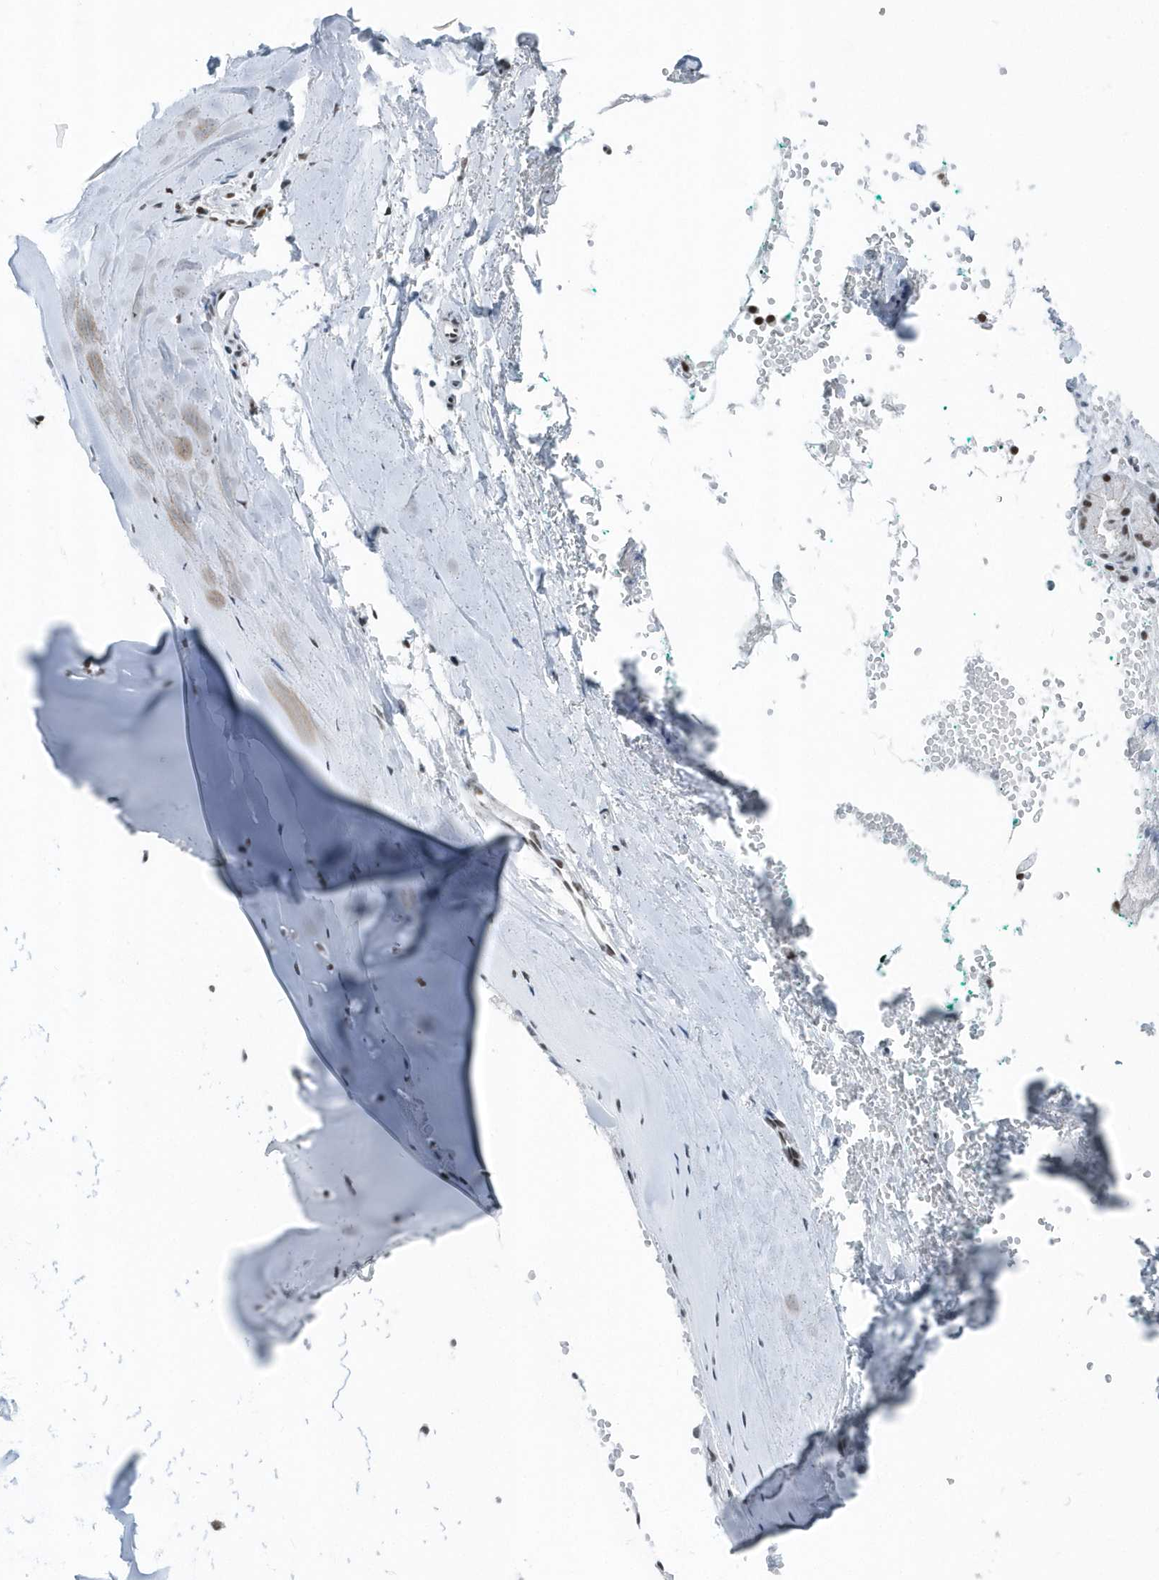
{"staining": {"intensity": "moderate", "quantity": "25%-75%", "location": "nuclear"}, "tissue": "adipose tissue", "cell_type": "Adipocytes", "image_type": "normal", "snomed": [{"axis": "morphology", "description": "Normal tissue, NOS"}, {"axis": "morphology", "description": "Basal cell carcinoma"}, {"axis": "topography", "description": "Cartilage tissue"}, {"axis": "topography", "description": "Nasopharynx"}, {"axis": "topography", "description": "Oral tissue"}], "caption": "Immunohistochemistry (DAB) staining of benign human adipose tissue demonstrates moderate nuclear protein positivity in about 25%-75% of adipocytes.", "gene": "FIP1L1", "patient": {"sex": "female", "age": 77}}